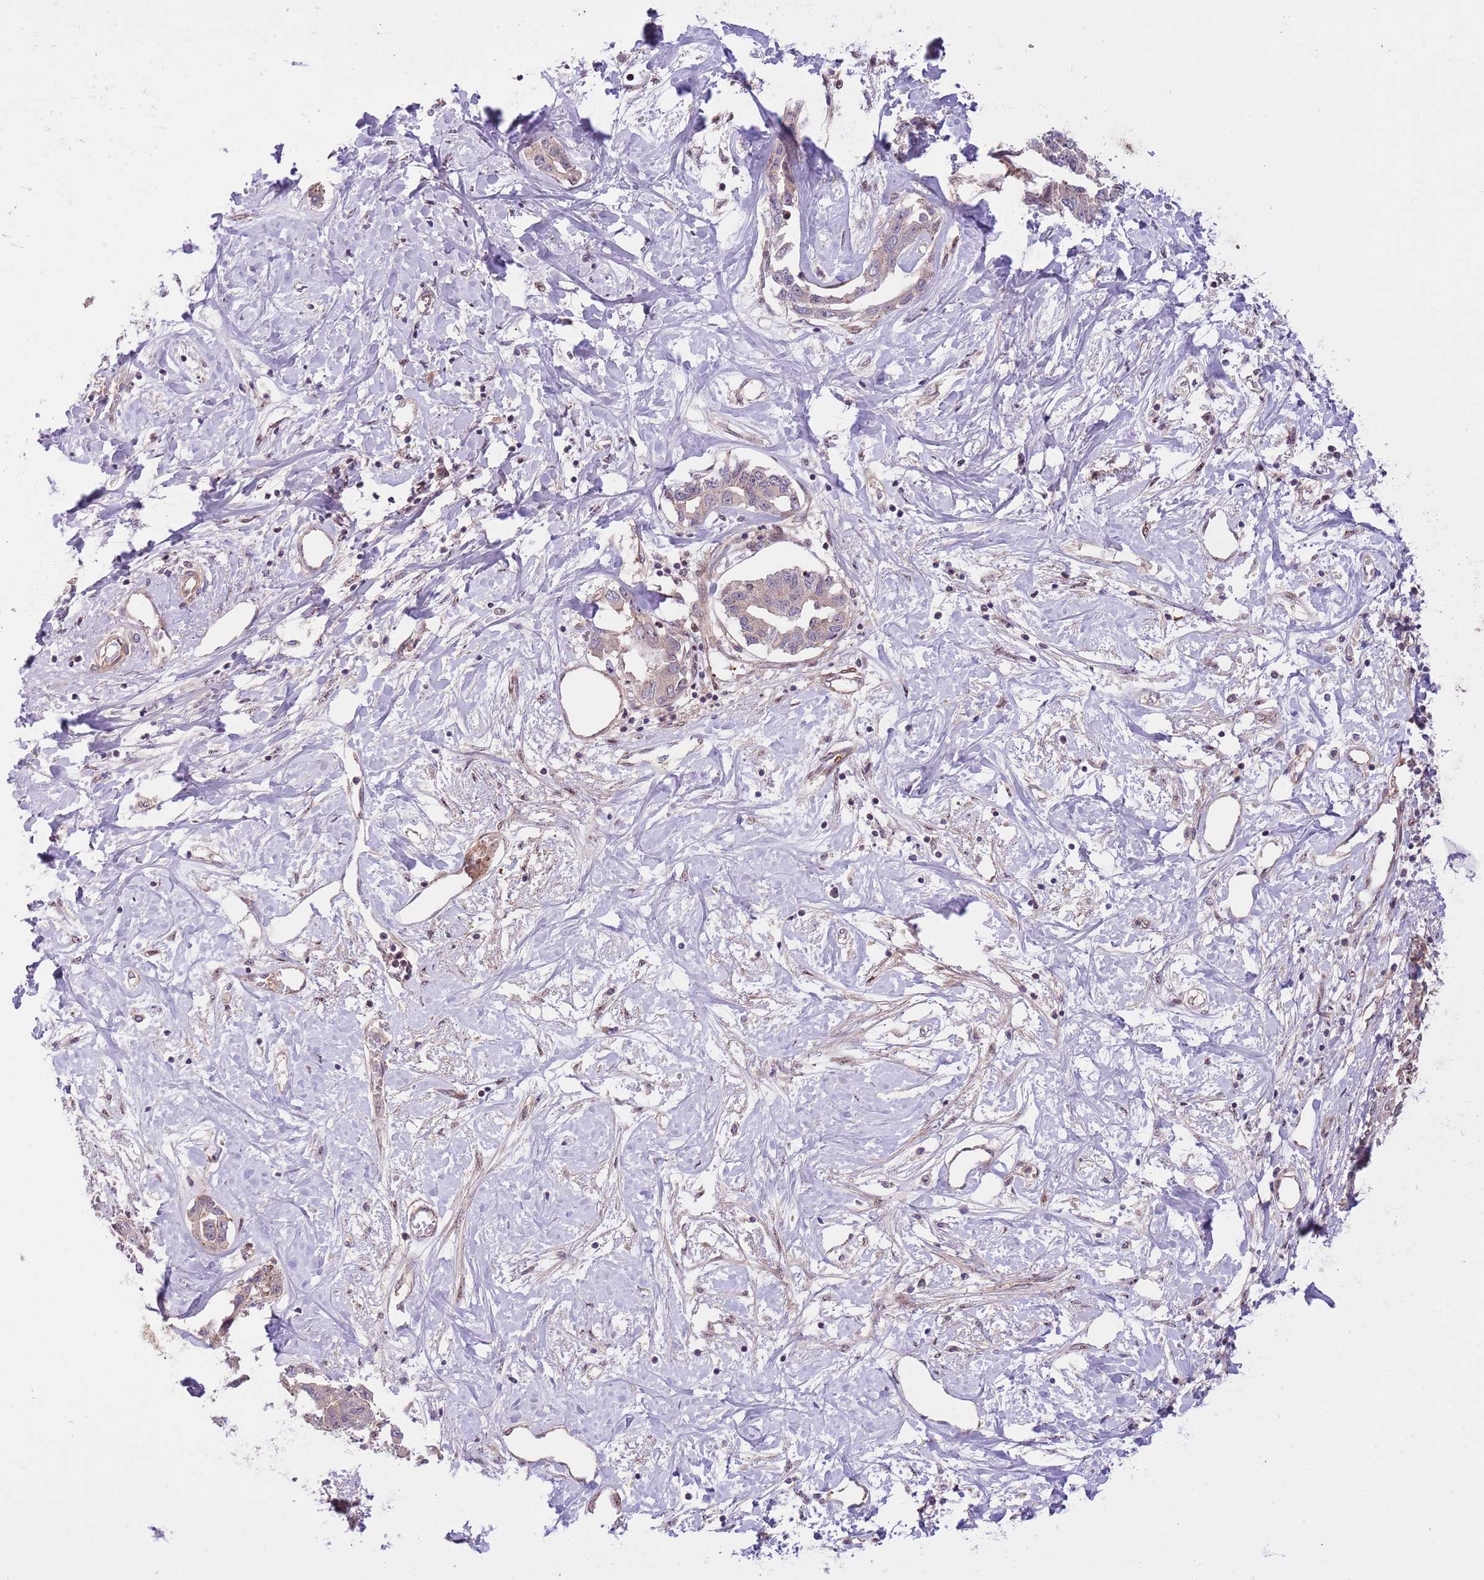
{"staining": {"intensity": "negative", "quantity": "none", "location": "none"}, "tissue": "liver cancer", "cell_type": "Tumor cells", "image_type": "cancer", "snomed": [{"axis": "morphology", "description": "Cholangiocarcinoma"}, {"axis": "topography", "description": "Liver"}], "caption": "This is an immunohistochemistry image of cholangiocarcinoma (liver). There is no expression in tumor cells.", "gene": "PRR16", "patient": {"sex": "male", "age": 59}}